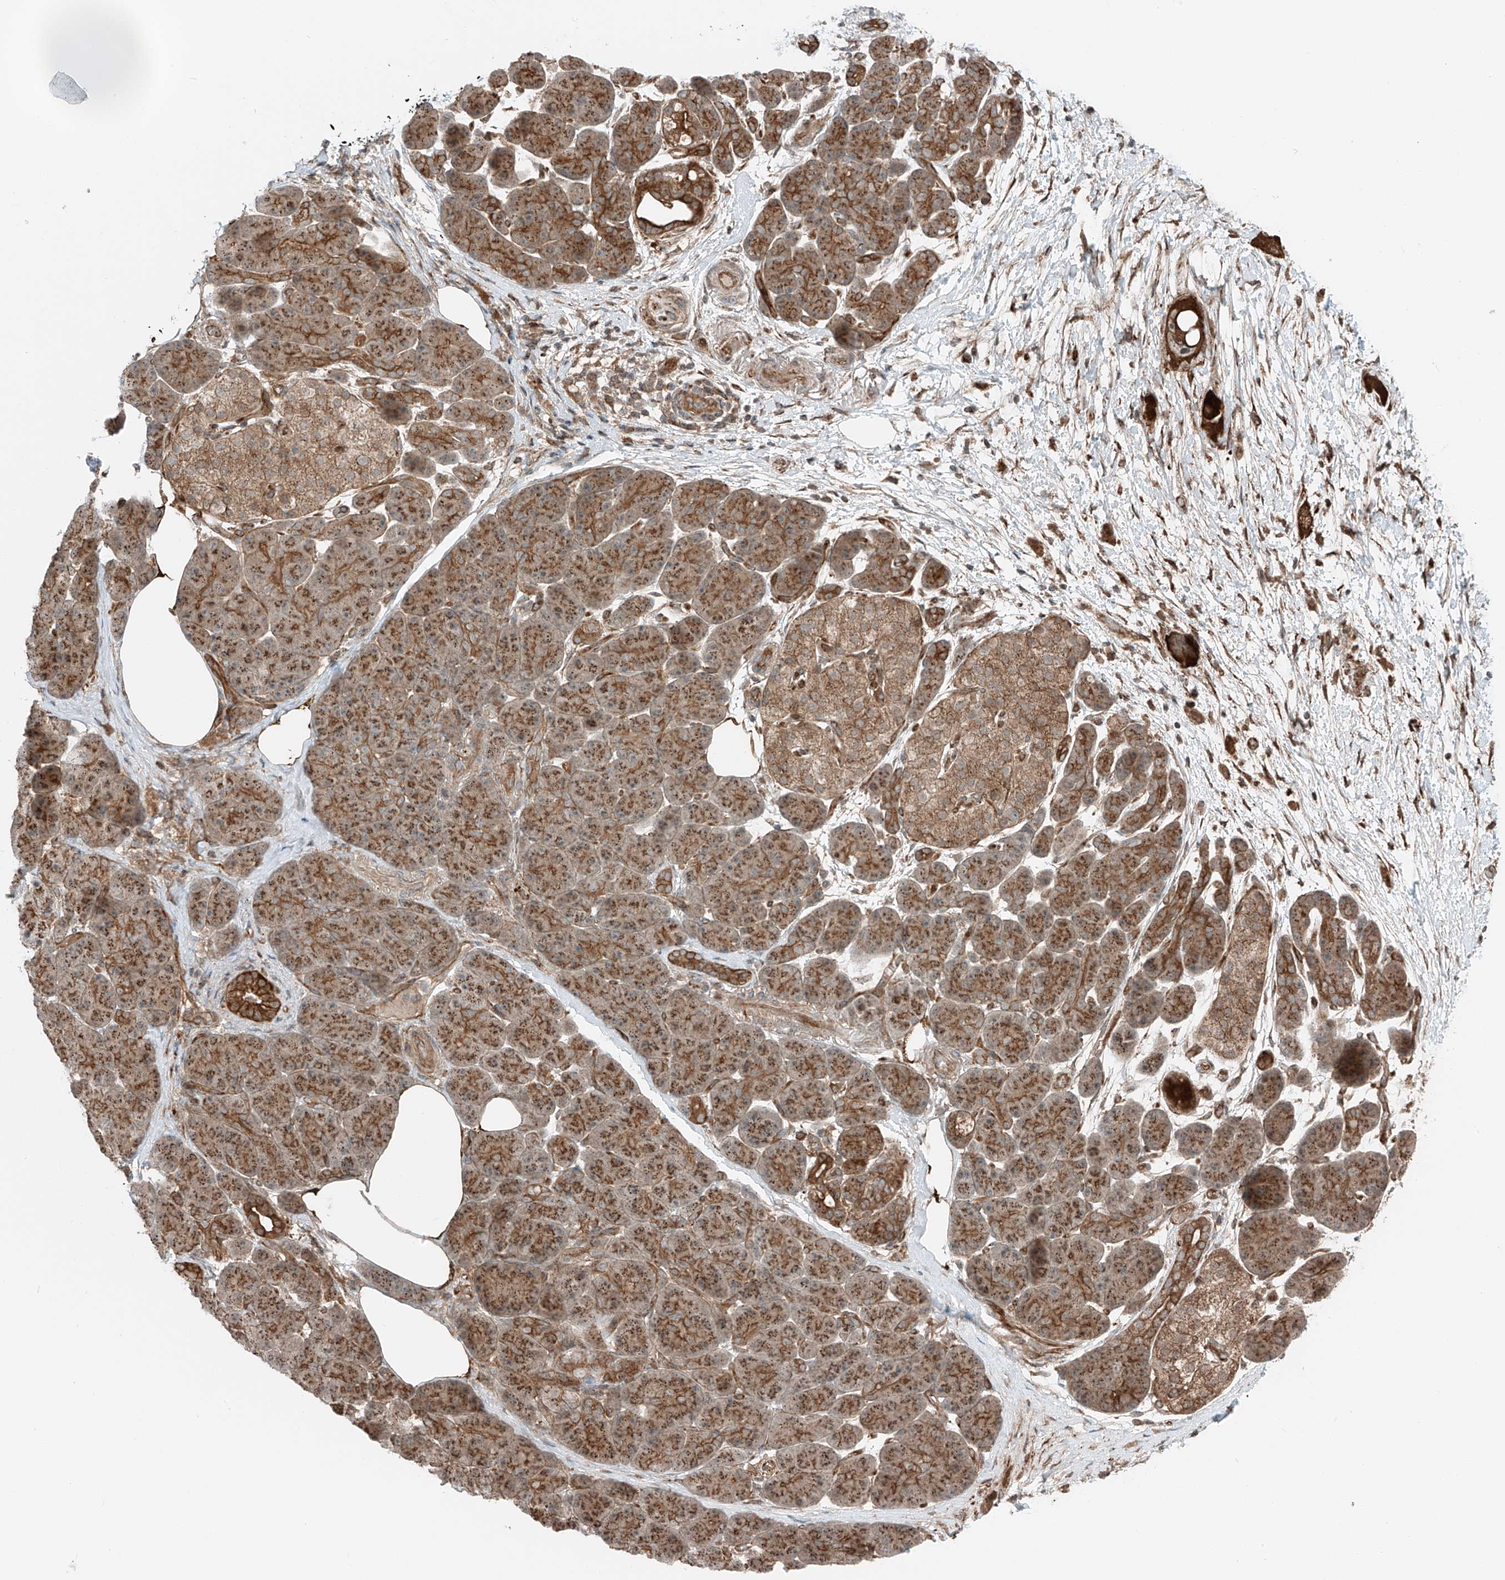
{"staining": {"intensity": "strong", "quantity": ">75%", "location": "cytoplasmic/membranous"}, "tissue": "pancreatic cancer", "cell_type": "Tumor cells", "image_type": "cancer", "snomed": [{"axis": "morphology", "description": "Normal tissue, NOS"}, {"axis": "morphology", "description": "Adenocarcinoma, NOS"}, {"axis": "topography", "description": "Pancreas"}], "caption": "A photomicrograph of pancreatic cancer (adenocarcinoma) stained for a protein displays strong cytoplasmic/membranous brown staining in tumor cells. (DAB = brown stain, brightfield microscopy at high magnification).", "gene": "USP48", "patient": {"sex": "female", "age": 68}}